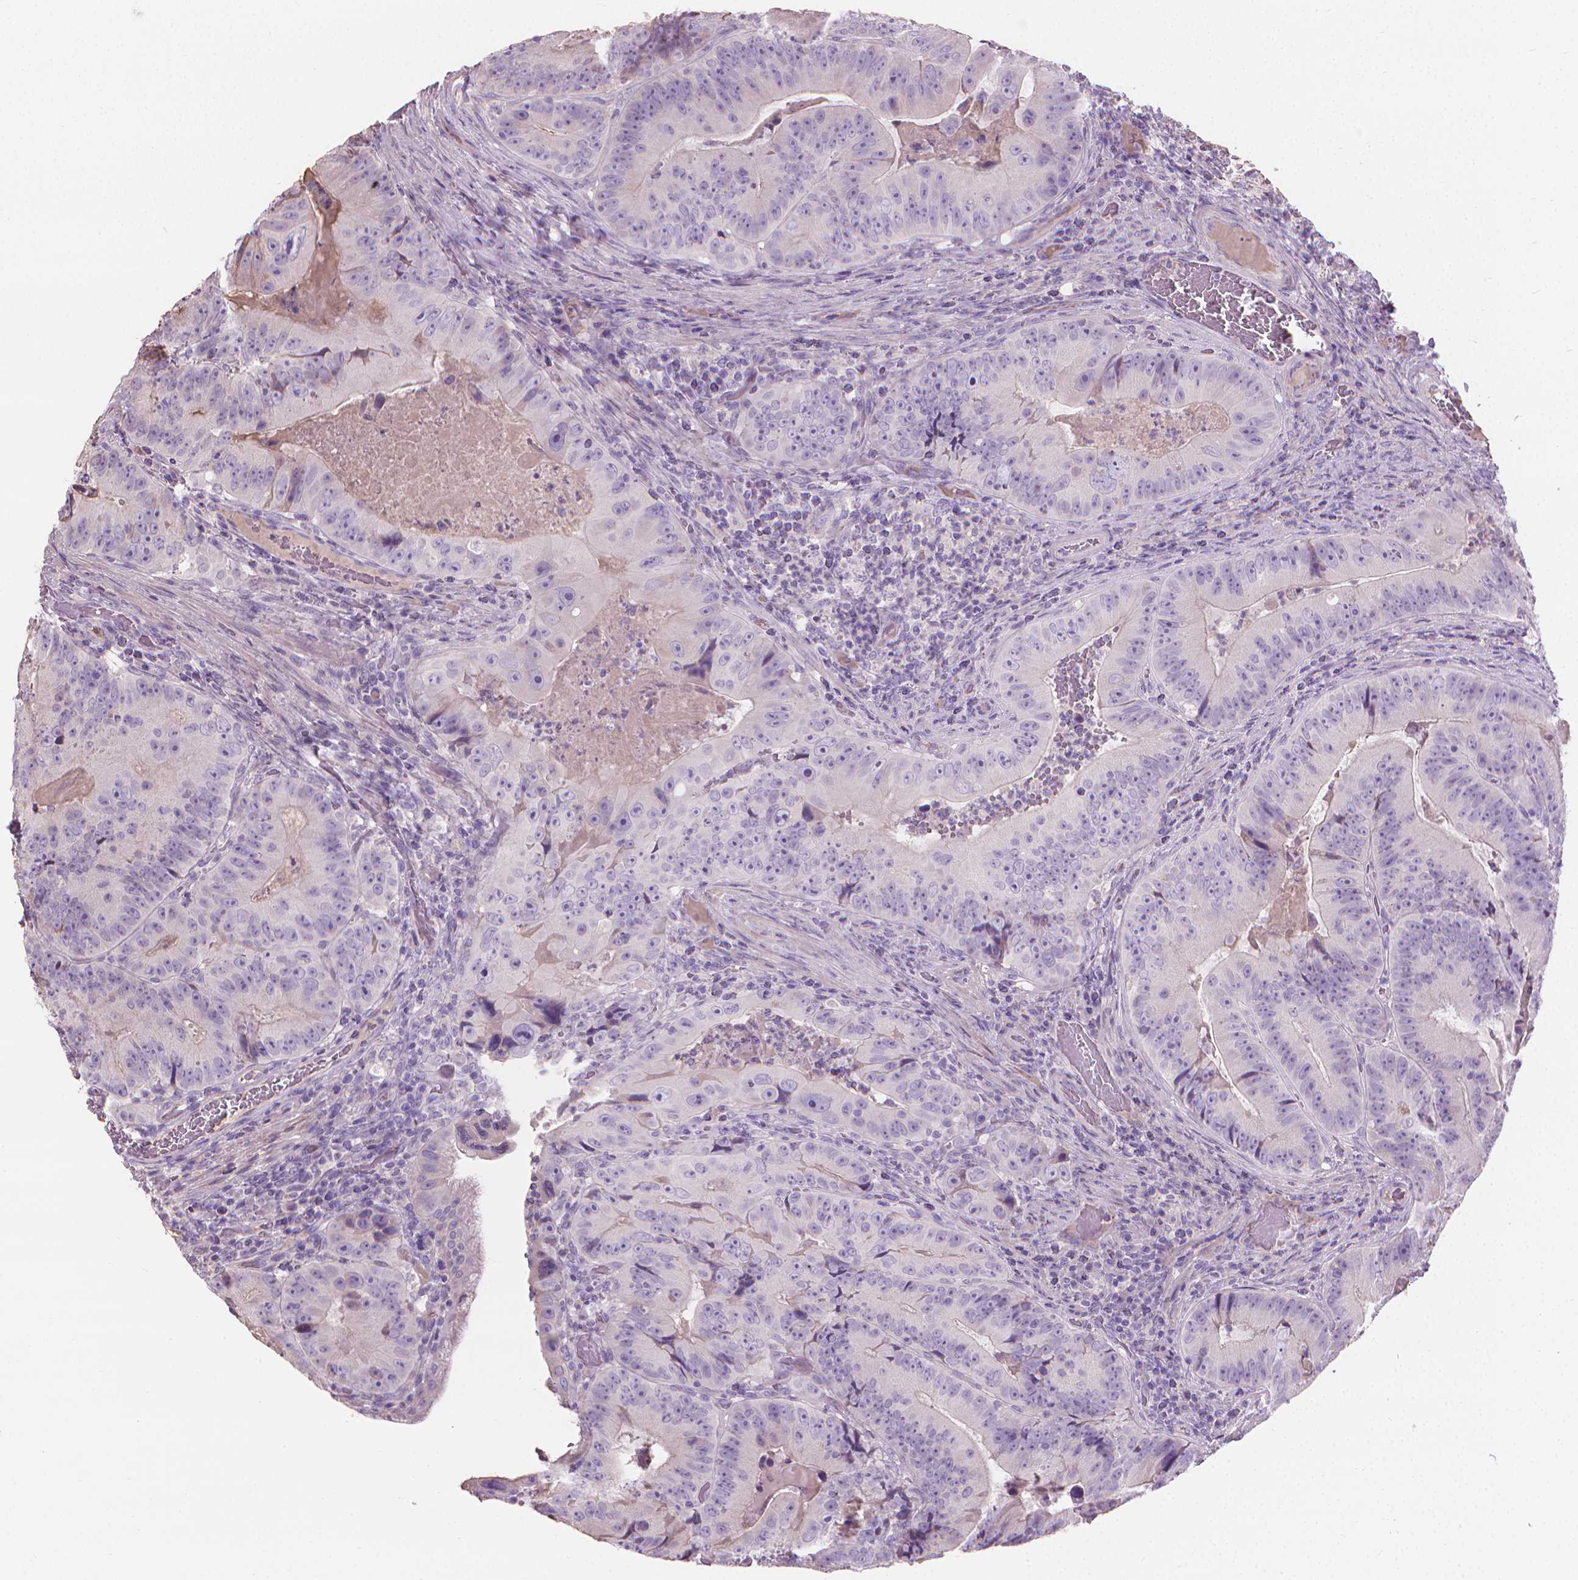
{"staining": {"intensity": "negative", "quantity": "none", "location": "none"}, "tissue": "colorectal cancer", "cell_type": "Tumor cells", "image_type": "cancer", "snomed": [{"axis": "morphology", "description": "Adenocarcinoma, NOS"}, {"axis": "topography", "description": "Colon"}], "caption": "This is an IHC image of adenocarcinoma (colorectal). There is no positivity in tumor cells.", "gene": "CABCOCO1", "patient": {"sex": "female", "age": 86}}